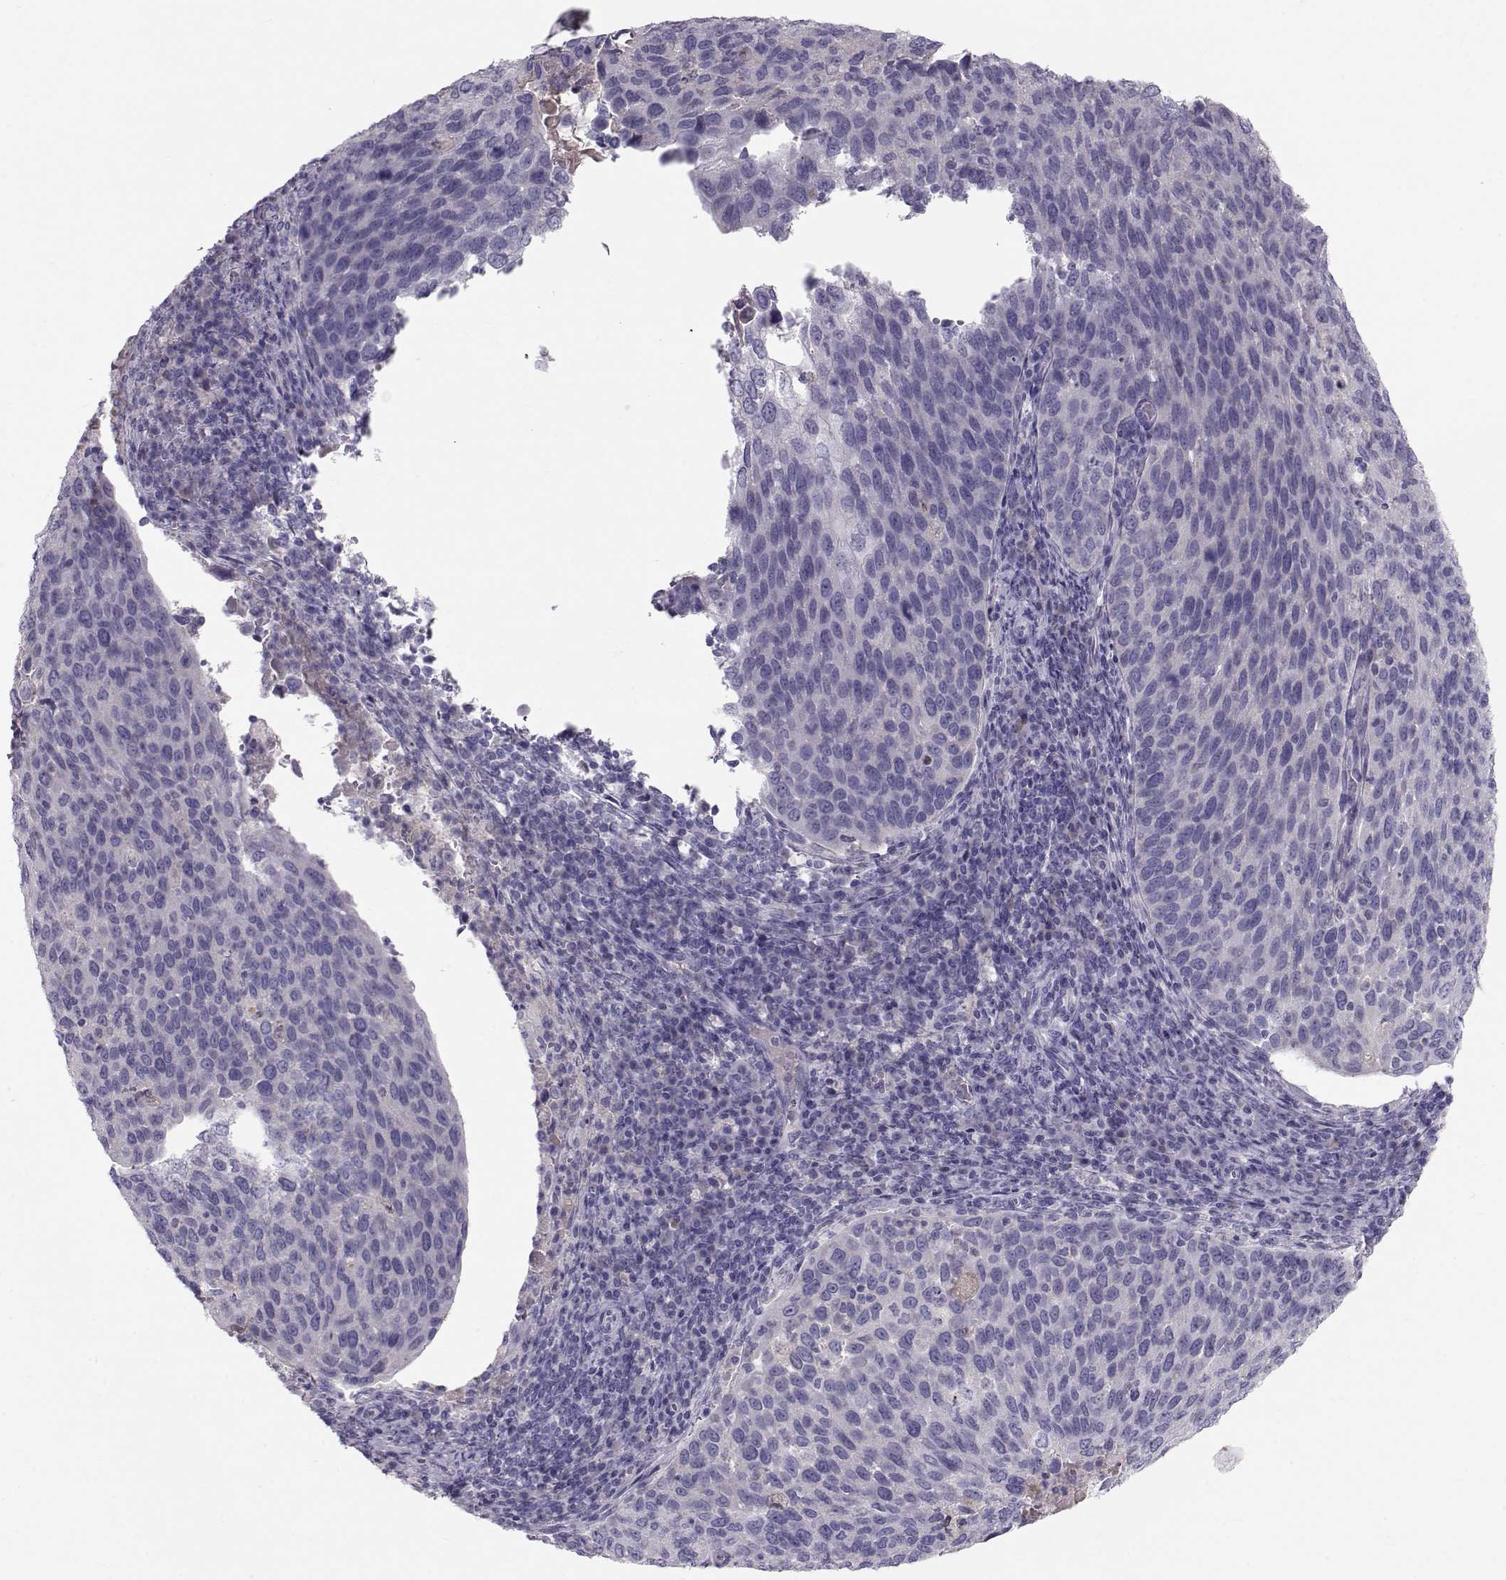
{"staining": {"intensity": "negative", "quantity": "none", "location": "none"}, "tissue": "cervical cancer", "cell_type": "Tumor cells", "image_type": "cancer", "snomed": [{"axis": "morphology", "description": "Squamous cell carcinoma, NOS"}, {"axis": "topography", "description": "Cervix"}], "caption": "Immunohistochemistry (IHC) of cervical squamous cell carcinoma reveals no expression in tumor cells. Nuclei are stained in blue.", "gene": "GPR26", "patient": {"sex": "female", "age": 54}}